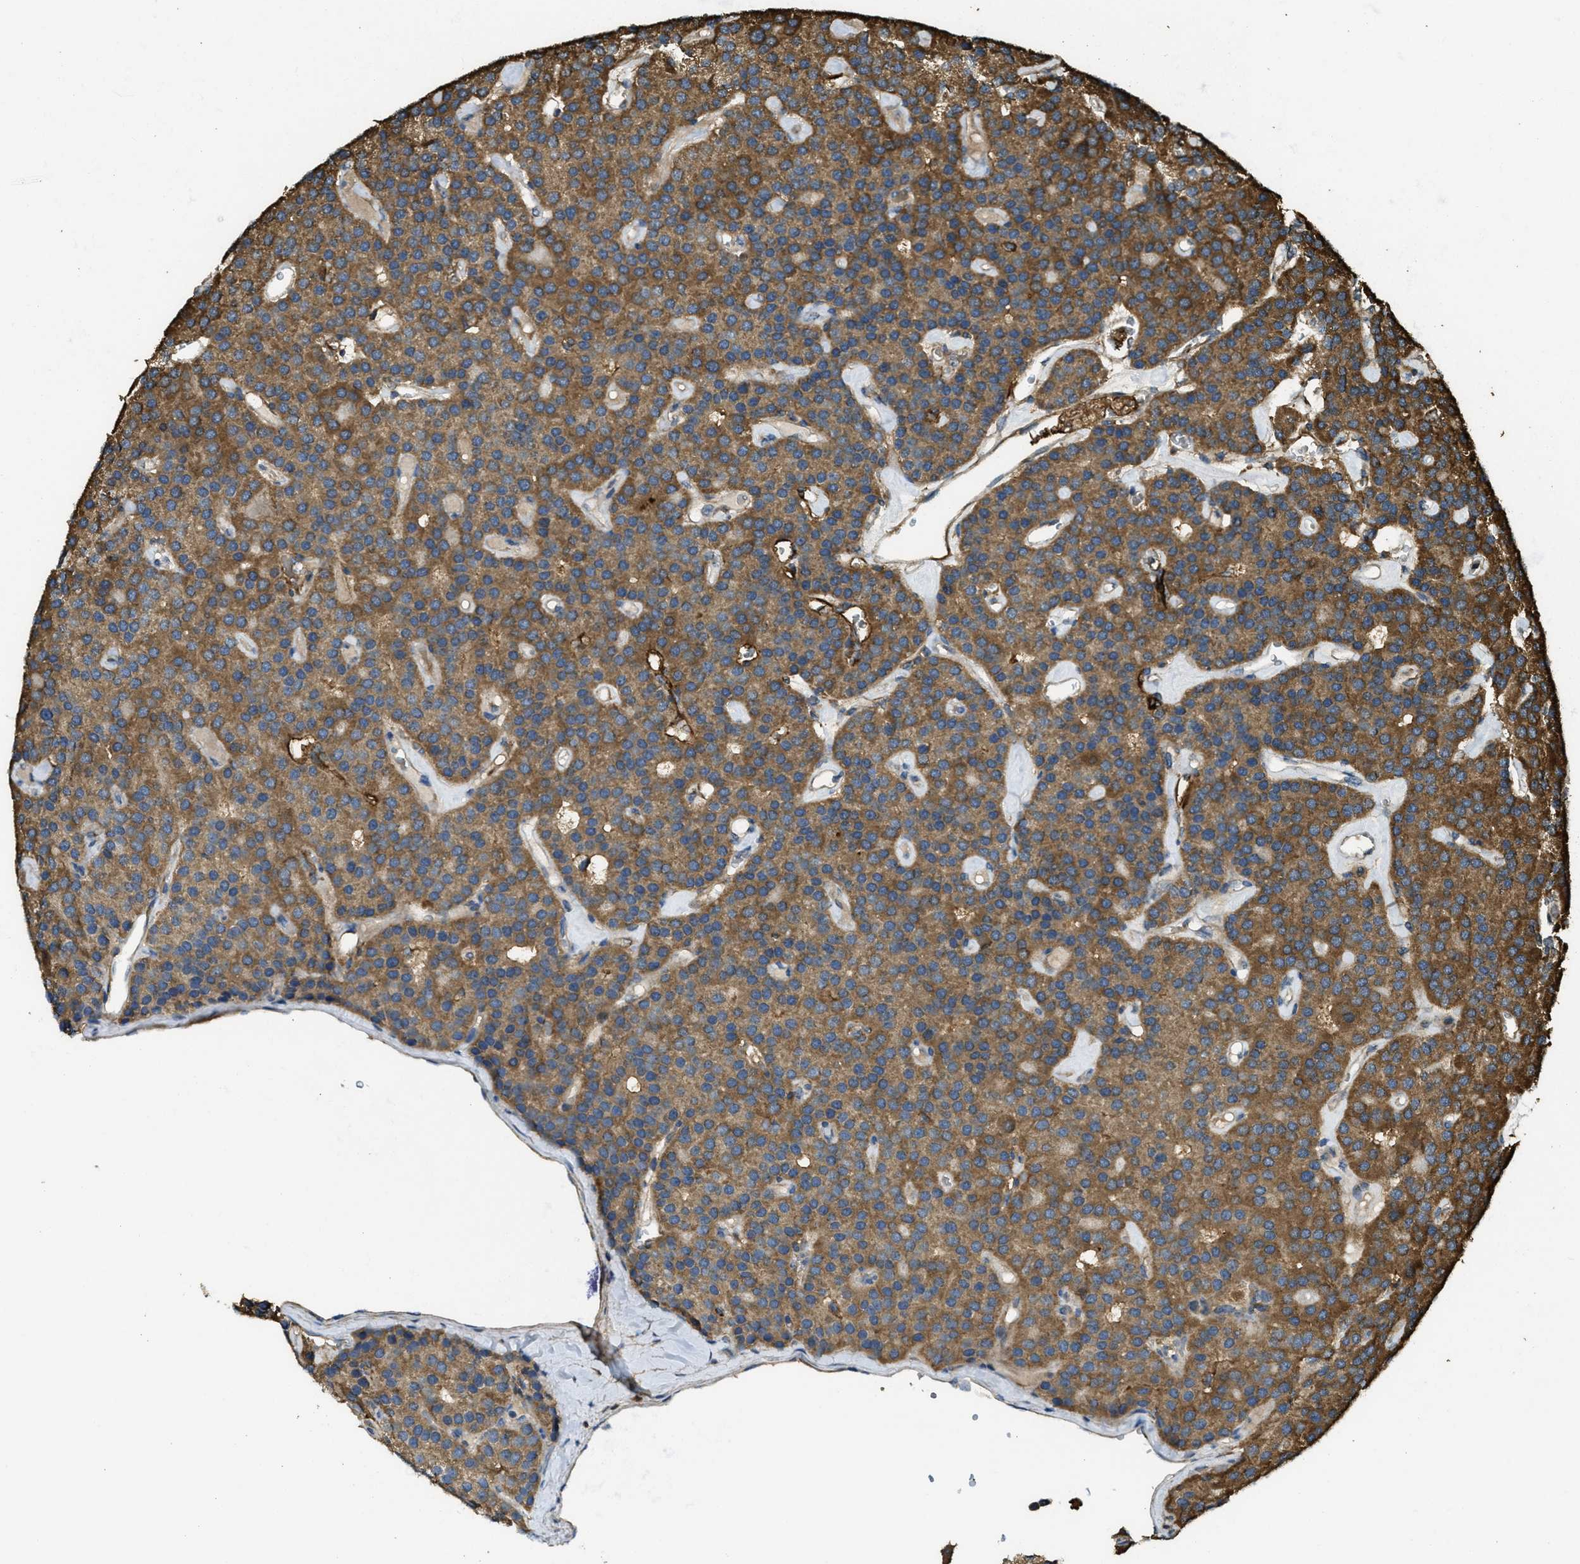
{"staining": {"intensity": "moderate", "quantity": ">75%", "location": "cytoplasmic/membranous"}, "tissue": "parathyroid gland", "cell_type": "Glandular cells", "image_type": "normal", "snomed": [{"axis": "morphology", "description": "Normal tissue, NOS"}, {"axis": "morphology", "description": "Adenoma, NOS"}, {"axis": "topography", "description": "Parathyroid gland"}], "caption": "A medium amount of moderate cytoplasmic/membranous expression is identified in about >75% of glandular cells in benign parathyroid gland.", "gene": "CD276", "patient": {"sex": "female", "age": 86}}